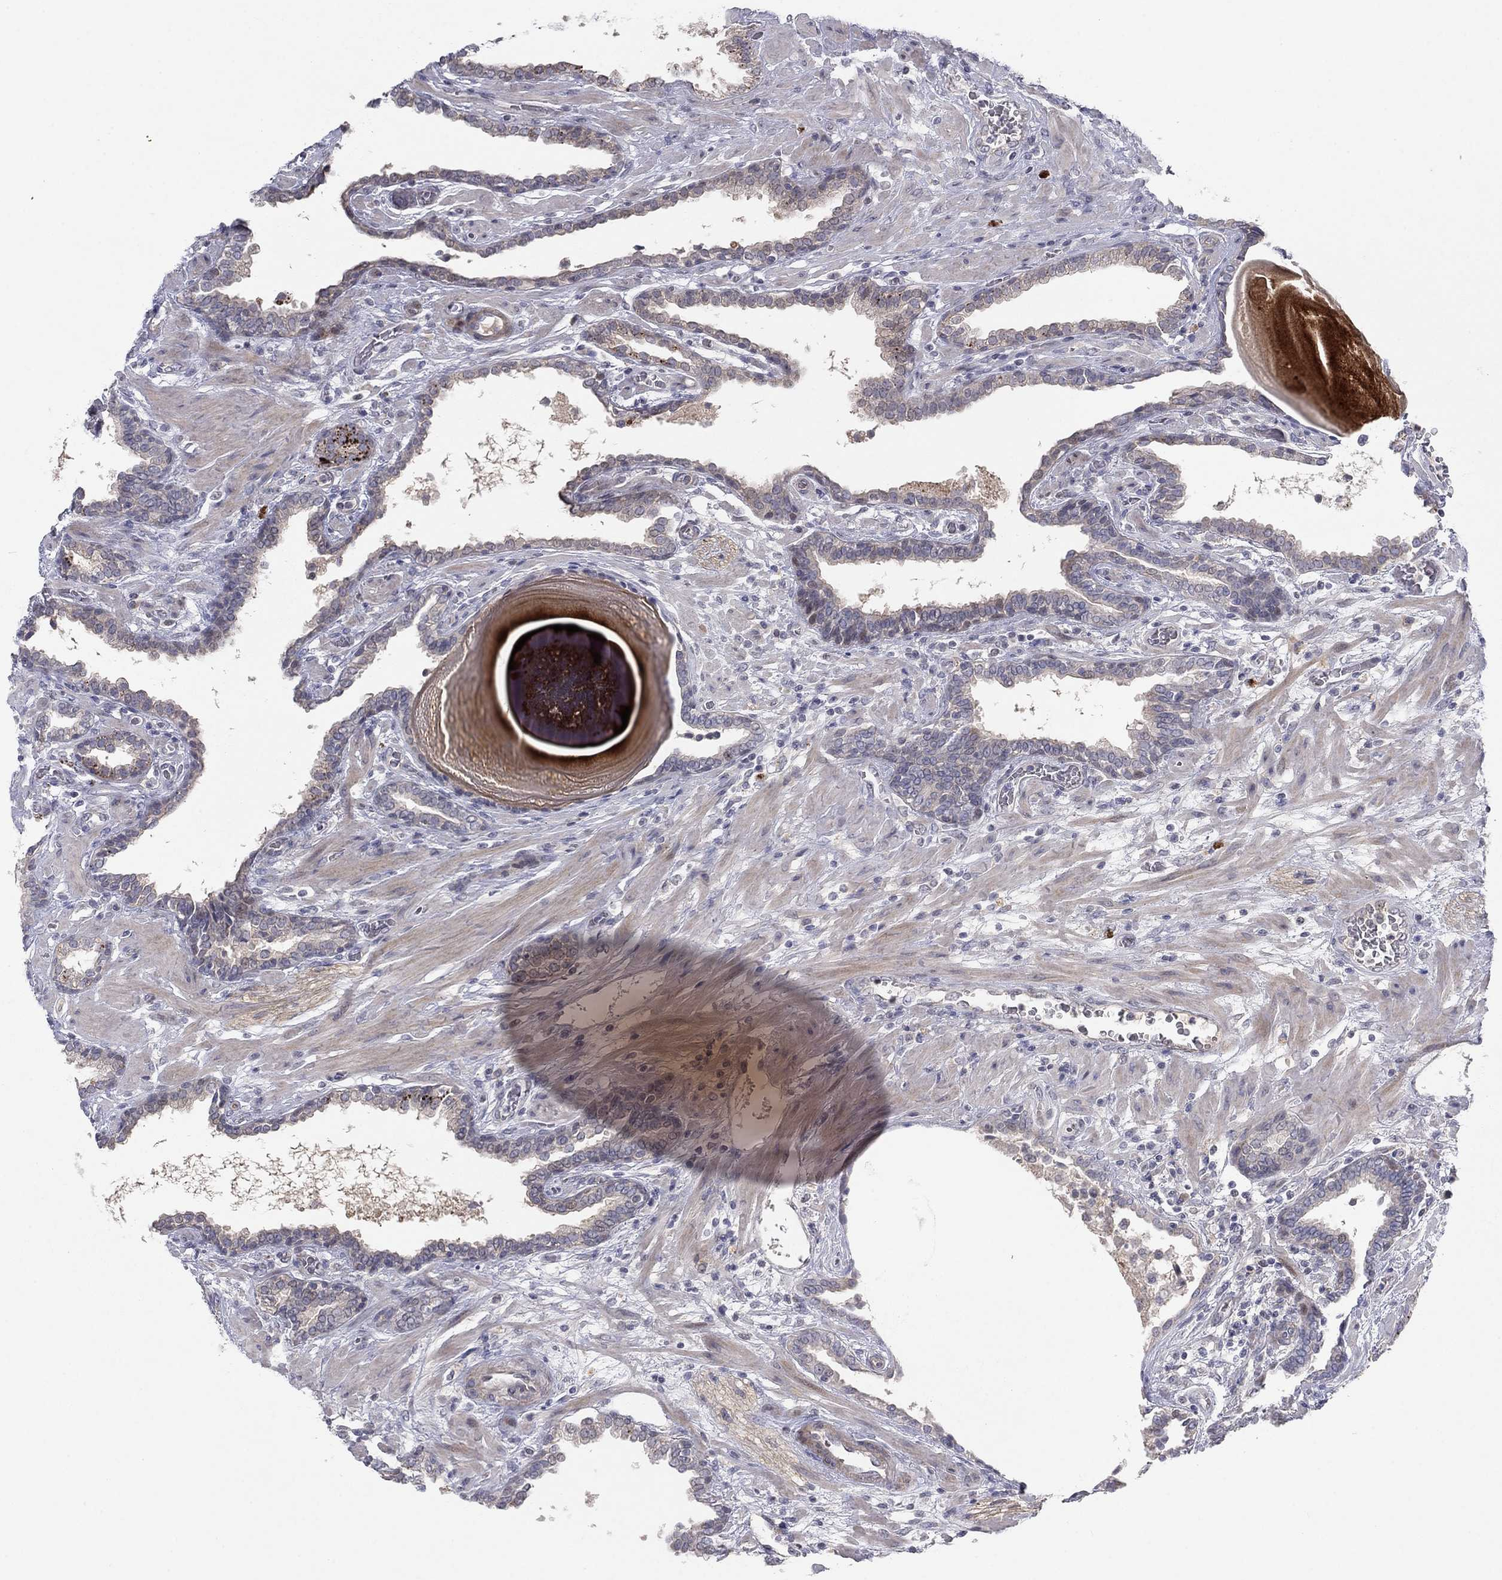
{"staining": {"intensity": "weak", "quantity": "25%-75%", "location": "cytoplasmic/membranous"}, "tissue": "prostate cancer", "cell_type": "Tumor cells", "image_type": "cancer", "snomed": [{"axis": "morphology", "description": "Adenocarcinoma, Low grade"}, {"axis": "topography", "description": "Prostate"}], "caption": "A histopathology image showing weak cytoplasmic/membranous expression in approximately 25%-75% of tumor cells in prostate cancer, as visualized by brown immunohistochemical staining.", "gene": "AMN1", "patient": {"sex": "male", "age": 69}}